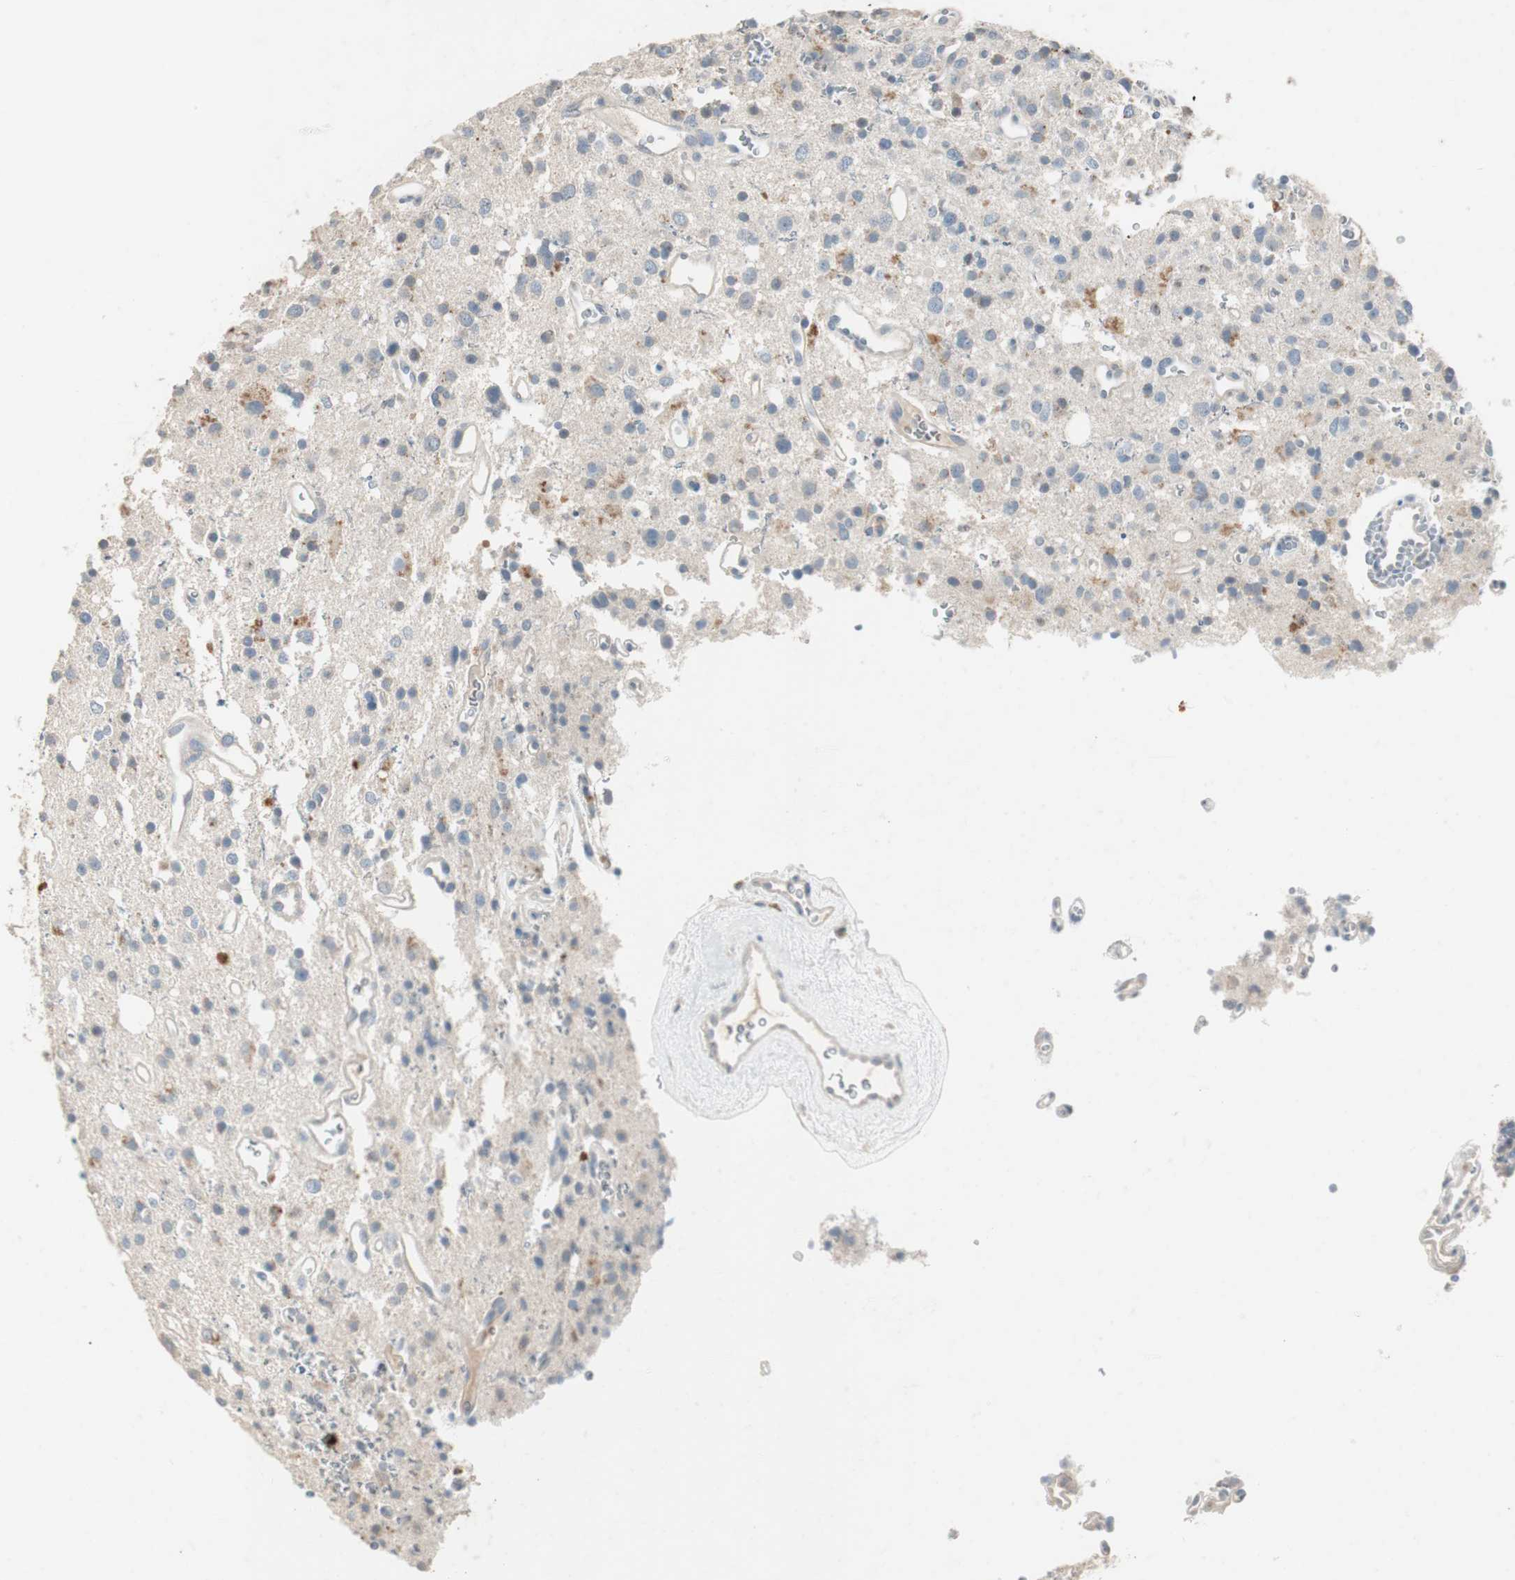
{"staining": {"intensity": "negative", "quantity": "none", "location": "none"}, "tissue": "glioma", "cell_type": "Tumor cells", "image_type": "cancer", "snomed": [{"axis": "morphology", "description": "Glioma, malignant, High grade"}, {"axis": "topography", "description": "Brain"}], "caption": "Glioma stained for a protein using immunohistochemistry (IHC) reveals no staining tumor cells.", "gene": "KHK", "patient": {"sex": "male", "age": 47}}